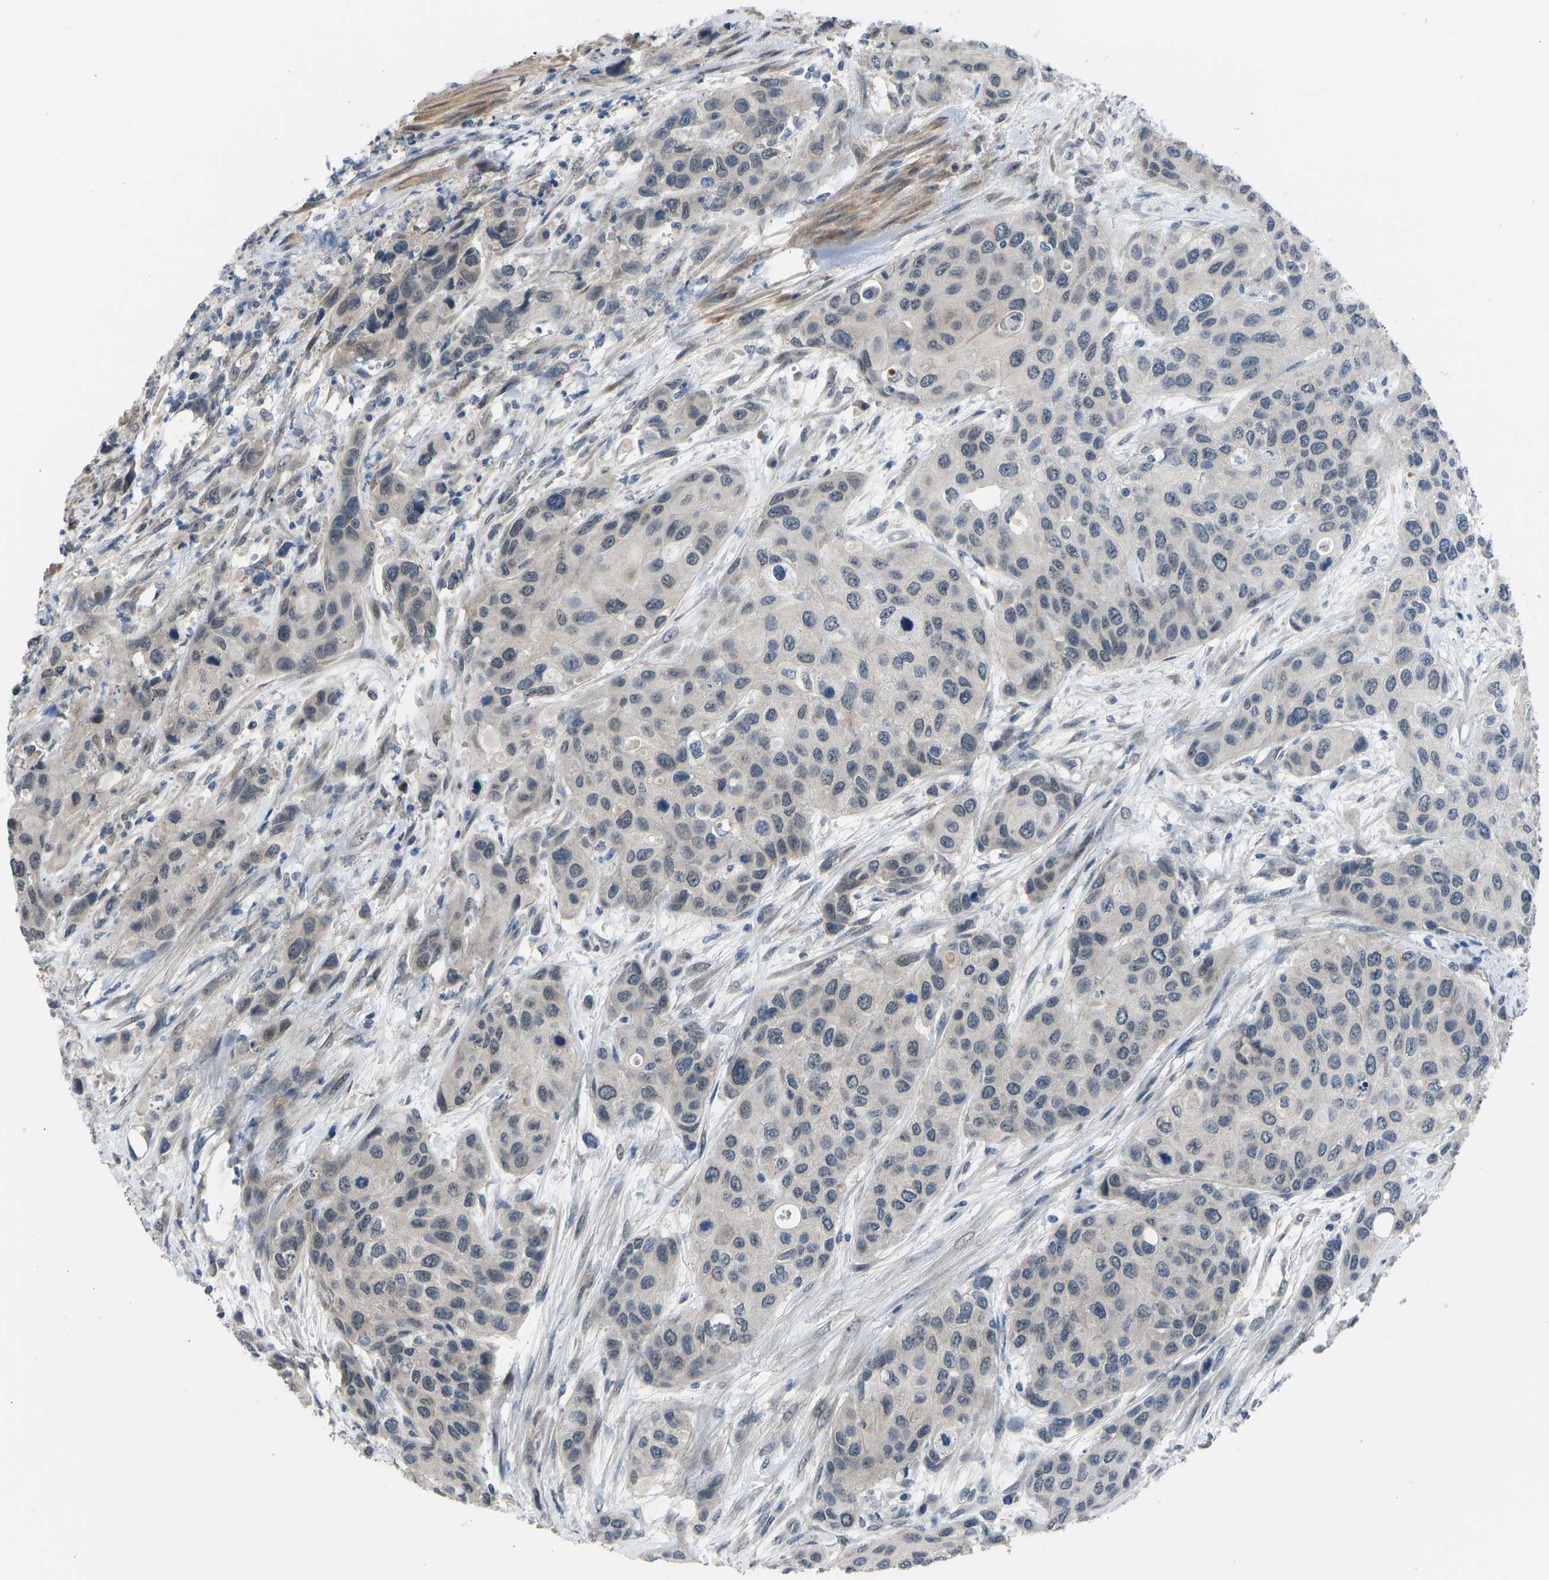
{"staining": {"intensity": "weak", "quantity": "<25%", "location": "nuclear"}, "tissue": "urothelial cancer", "cell_type": "Tumor cells", "image_type": "cancer", "snomed": [{"axis": "morphology", "description": "Urothelial carcinoma, High grade"}, {"axis": "topography", "description": "Urinary bladder"}], "caption": "Urothelial cancer was stained to show a protein in brown. There is no significant staining in tumor cells. (Brightfield microscopy of DAB immunohistochemistry (IHC) at high magnification).", "gene": "CDK2AP1", "patient": {"sex": "female", "age": 56}}